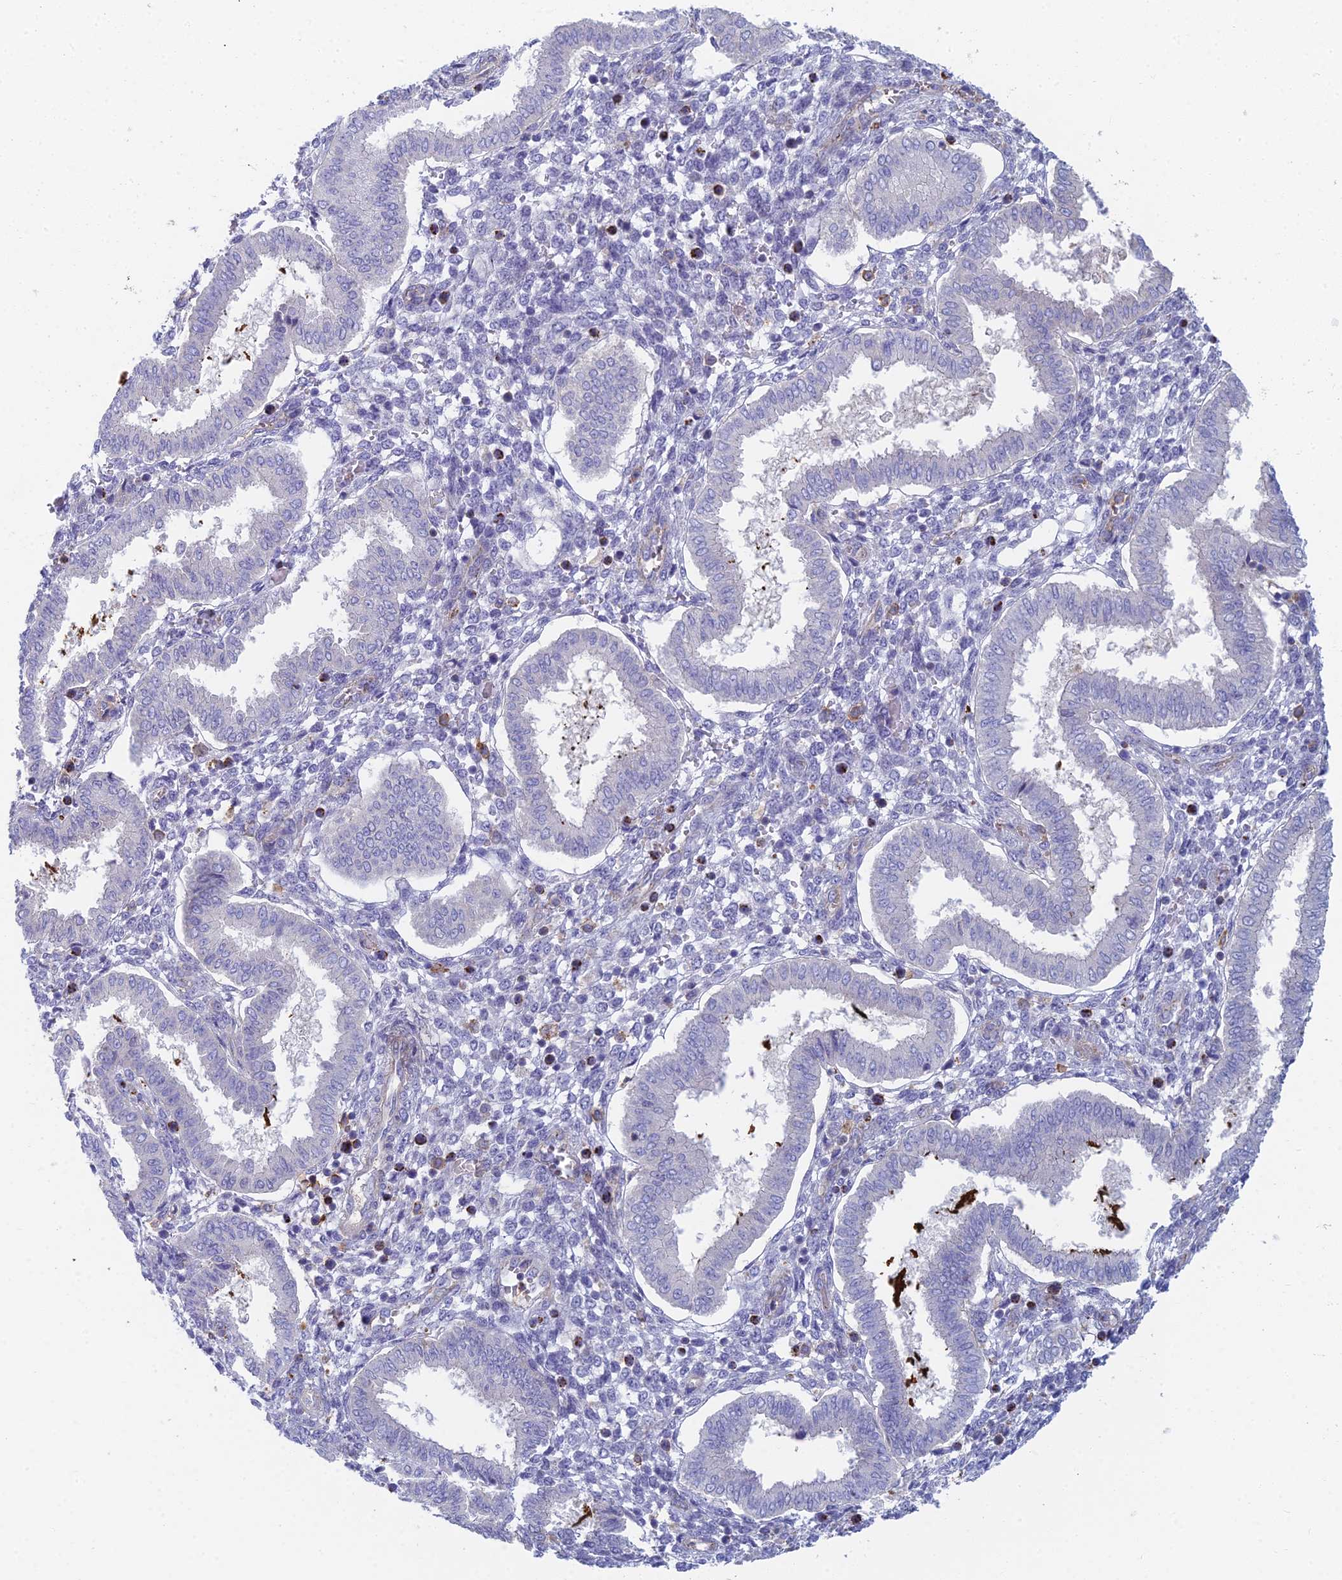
{"staining": {"intensity": "negative", "quantity": "none", "location": "none"}, "tissue": "endometrium", "cell_type": "Cells in endometrial stroma", "image_type": "normal", "snomed": [{"axis": "morphology", "description": "Normal tissue, NOS"}, {"axis": "topography", "description": "Endometrium"}], "caption": "IHC of unremarkable endometrium displays no expression in cells in endometrial stroma.", "gene": "STRN4", "patient": {"sex": "female", "age": 24}}